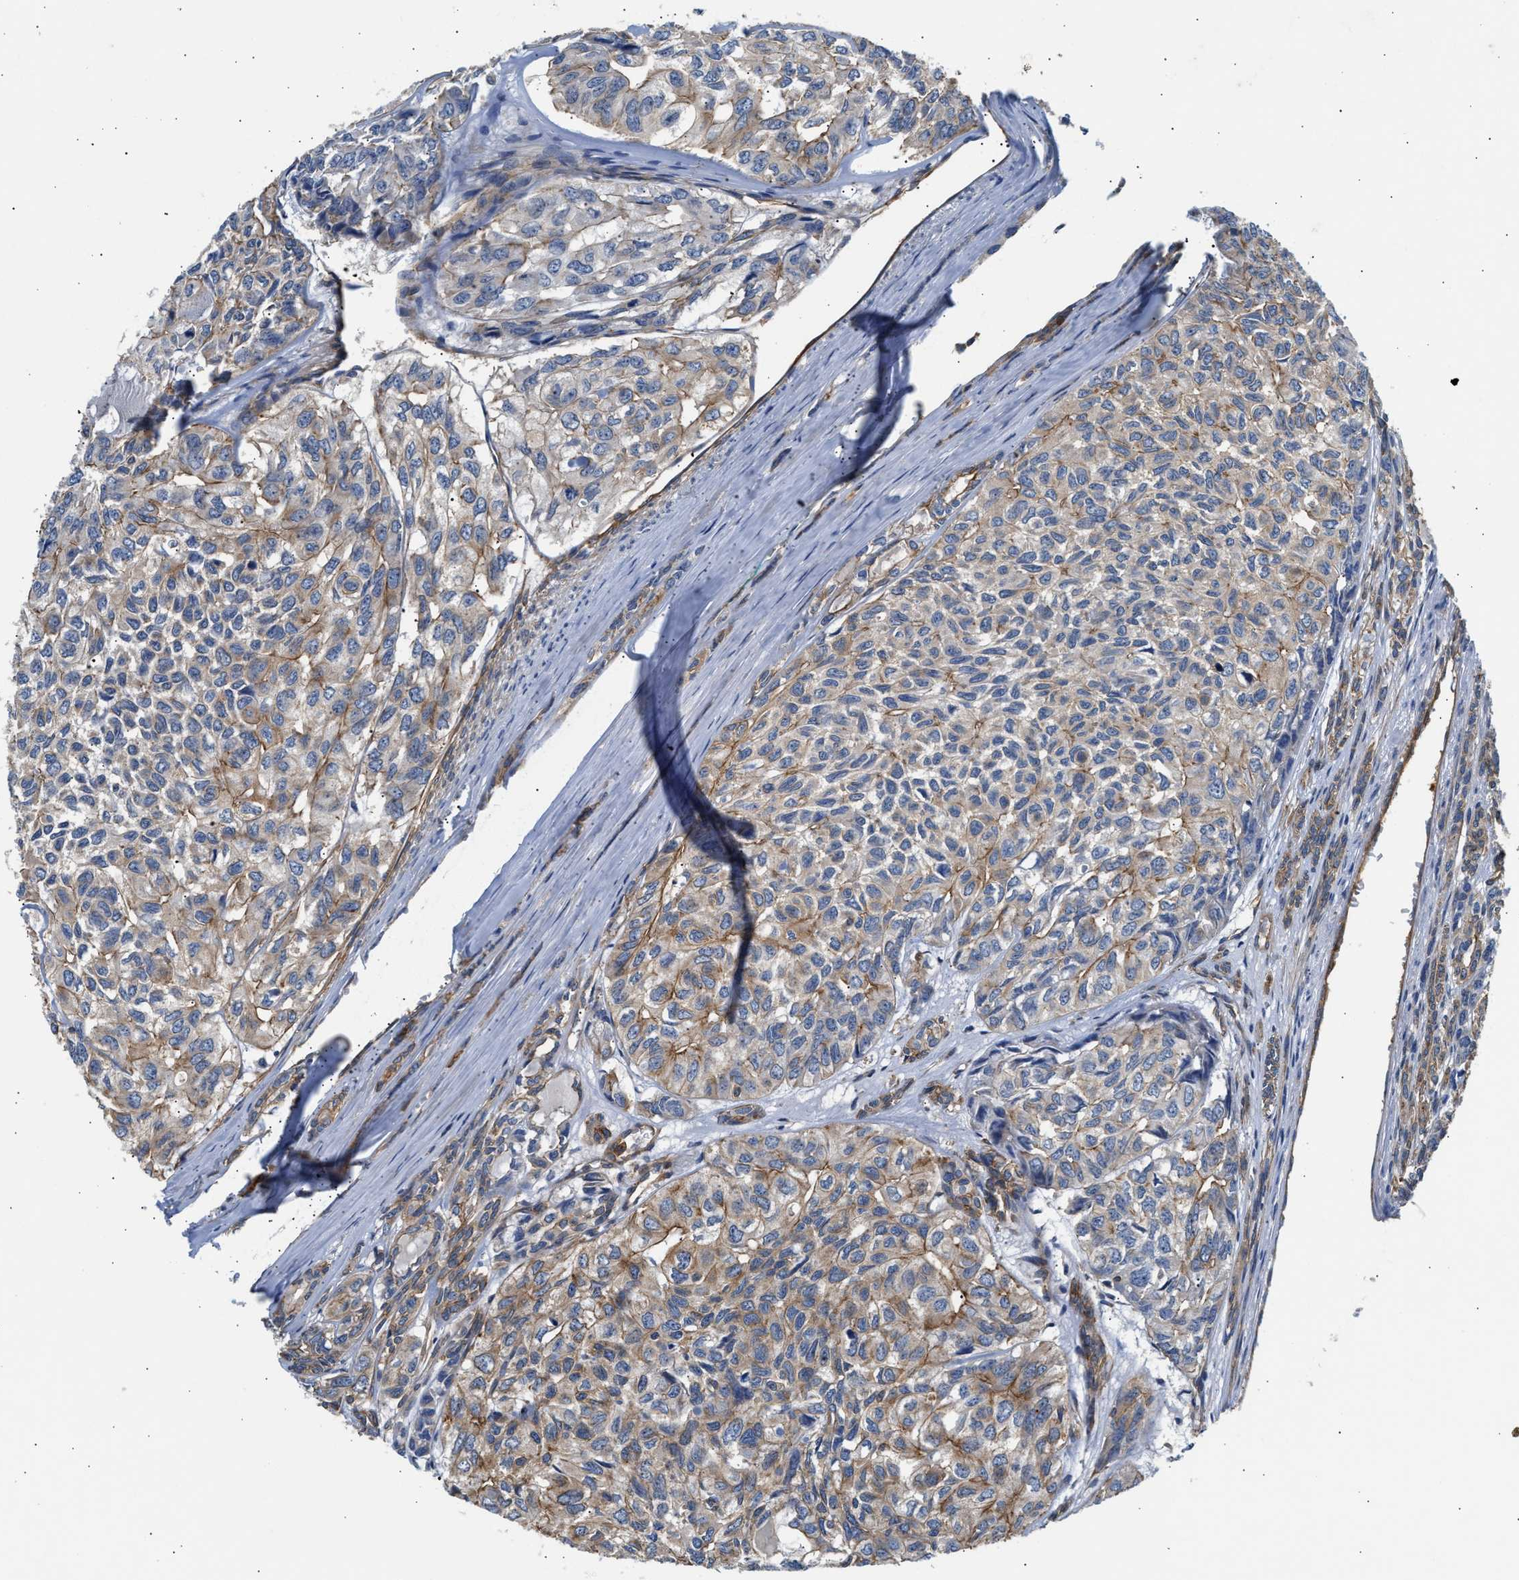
{"staining": {"intensity": "moderate", "quantity": ">75%", "location": "cytoplasmic/membranous"}, "tissue": "head and neck cancer", "cell_type": "Tumor cells", "image_type": "cancer", "snomed": [{"axis": "morphology", "description": "Adenocarcinoma, NOS"}, {"axis": "topography", "description": "Salivary gland, NOS"}, {"axis": "topography", "description": "Head-Neck"}], "caption": "Immunohistochemistry (IHC) photomicrograph of neoplastic tissue: head and neck cancer stained using IHC displays medium levels of moderate protein expression localized specifically in the cytoplasmic/membranous of tumor cells, appearing as a cytoplasmic/membranous brown color.", "gene": "SAMD9L", "patient": {"sex": "female", "age": 76}}